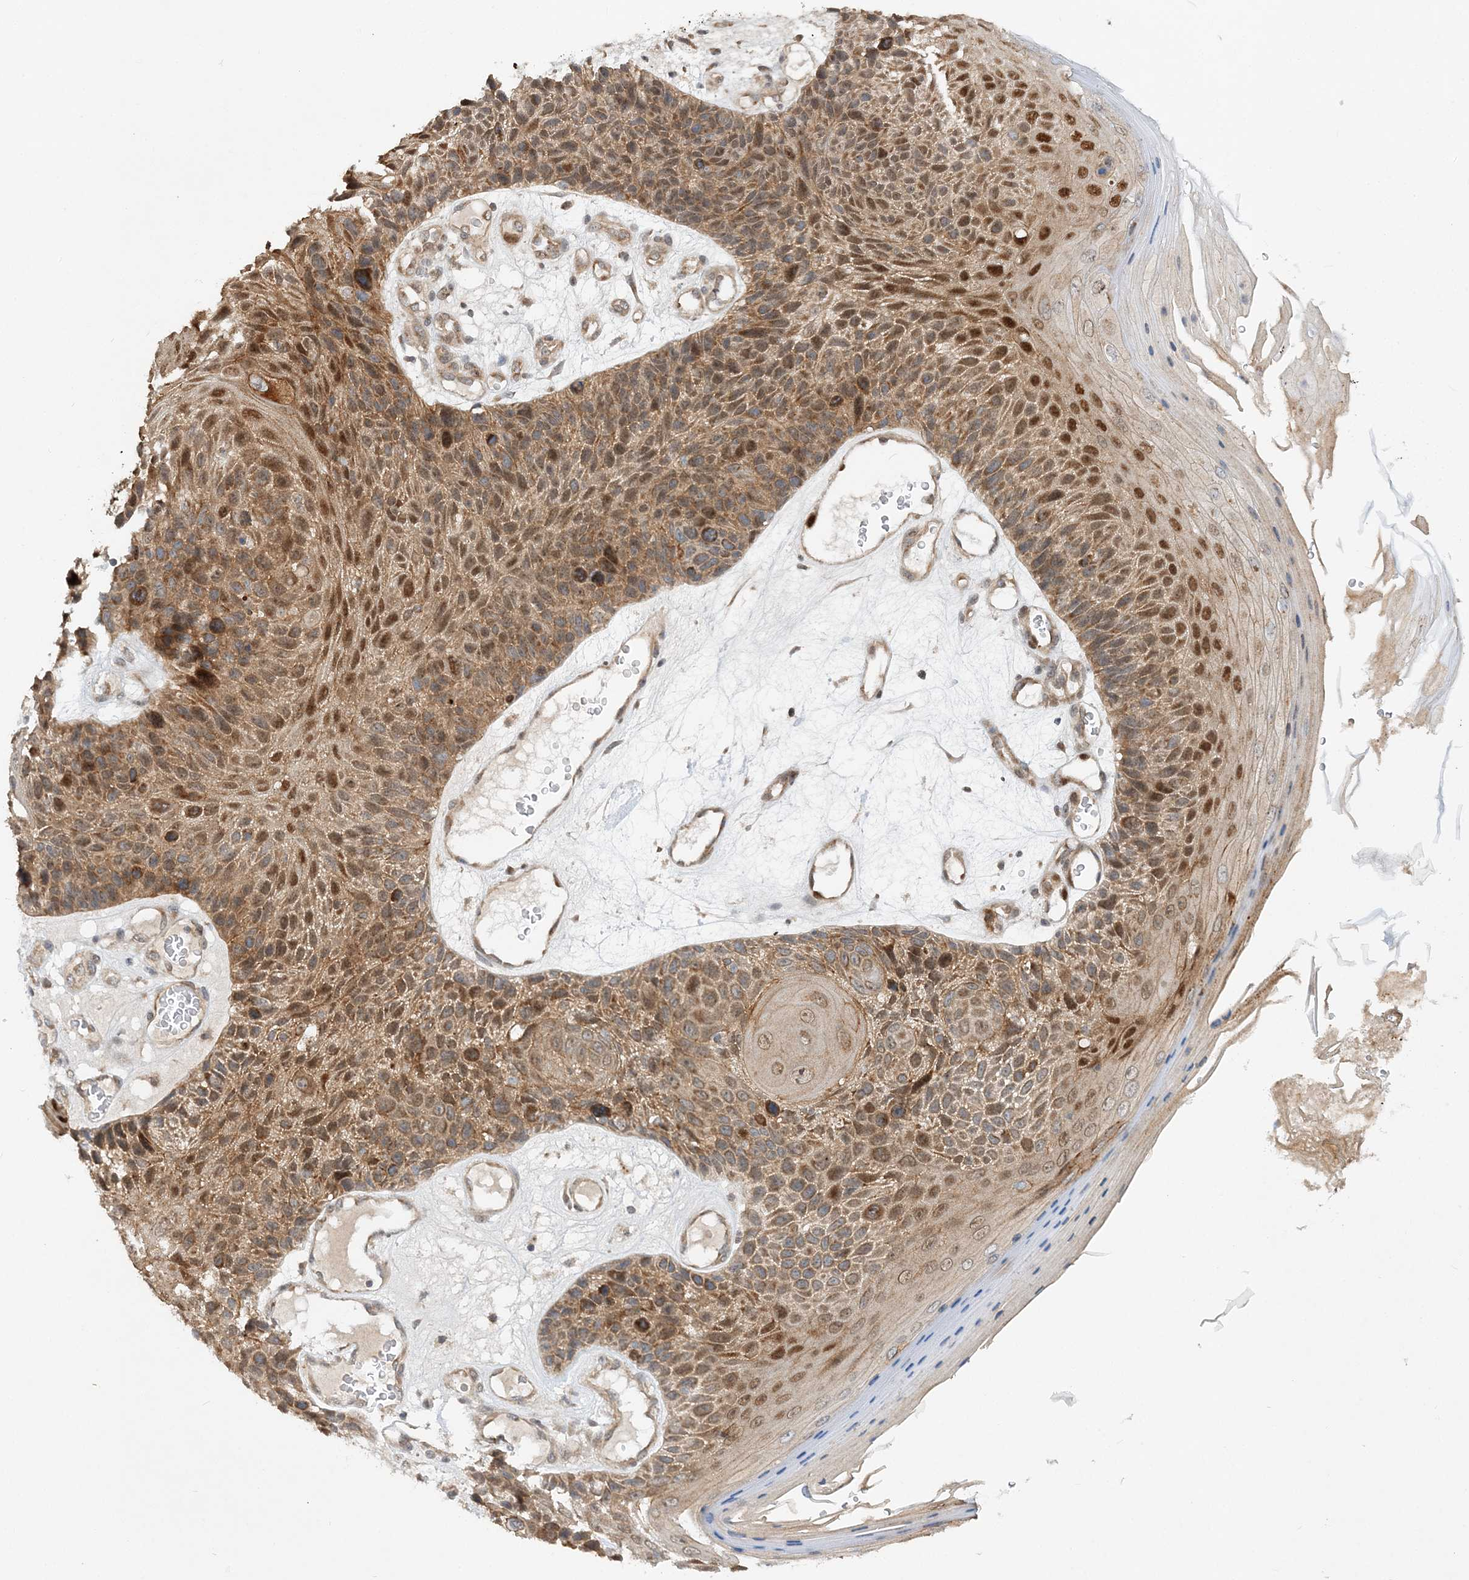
{"staining": {"intensity": "moderate", "quantity": ">75%", "location": "cytoplasmic/membranous,nuclear"}, "tissue": "skin cancer", "cell_type": "Tumor cells", "image_type": "cancer", "snomed": [{"axis": "morphology", "description": "Squamous cell carcinoma, NOS"}, {"axis": "topography", "description": "Skin"}], "caption": "Brown immunohistochemical staining in human skin cancer (squamous cell carcinoma) exhibits moderate cytoplasmic/membranous and nuclear positivity in approximately >75% of tumor cells. (Brightfield microscopy of DAB IHC at high magnification).", "gene": "MXI1", "patient": {"sex": "female", "age": 88}}